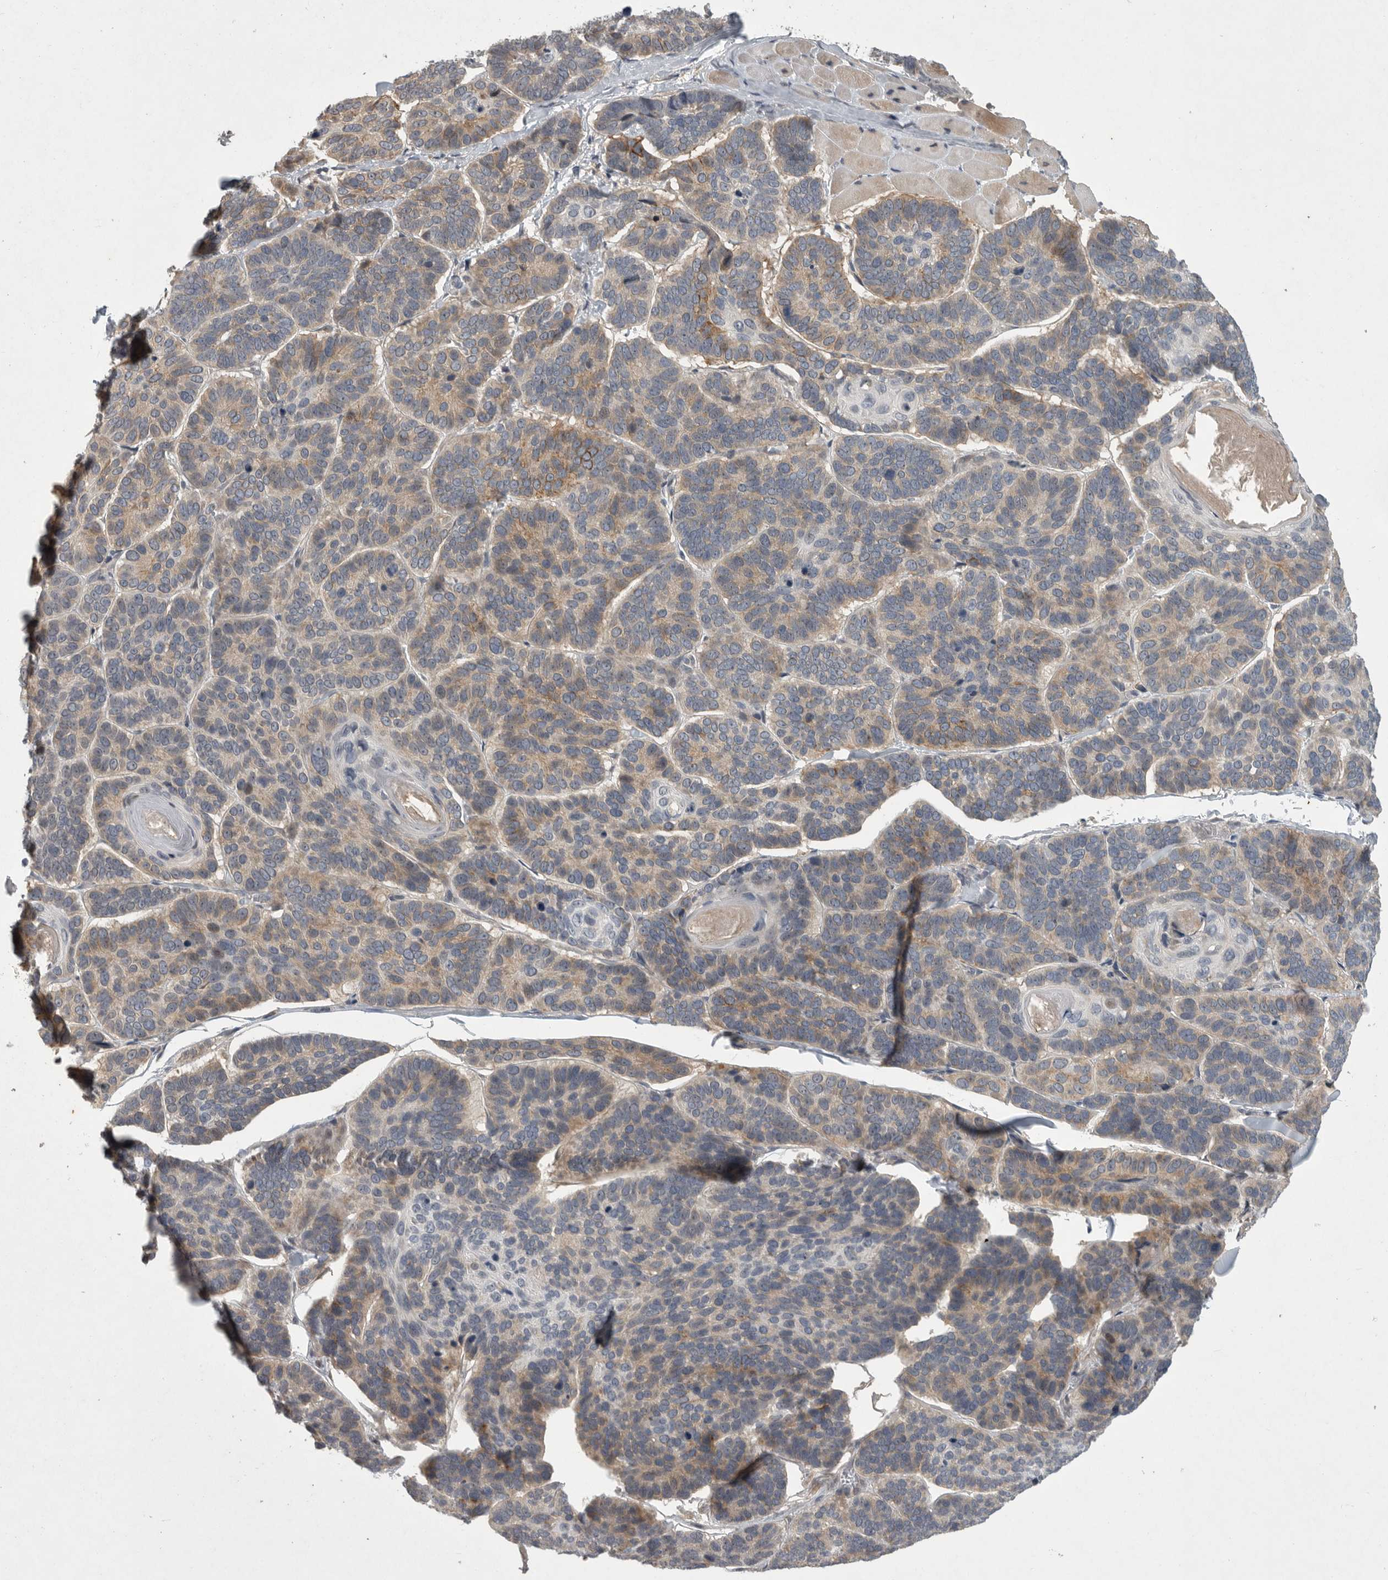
{"staining": {"intensity": "weak", "quantity": "25%-75%", "location": "cytoplasmic/membranous"}, "tissue": "skin cancer", "cell_type": "Tumor cells", "image_type": "cancer", "snomed": [{"axis": "morphology", "description": "Basal cell carcinoma"}, {"axis": "topography", "description": "Skin"}], "caption": "A low amount of weak cytoplasmic/membranous staining is present in about 25%-75% of tumor cells in skin cancer (basal cell carcinoma) tissue. The staining was performed using DAB, with brown indicating positive protein expression. Nuclei are stained blue with hematoxylin.", "gene": "MAN2A1", "patient": {"sex": "male", "age": 62}}